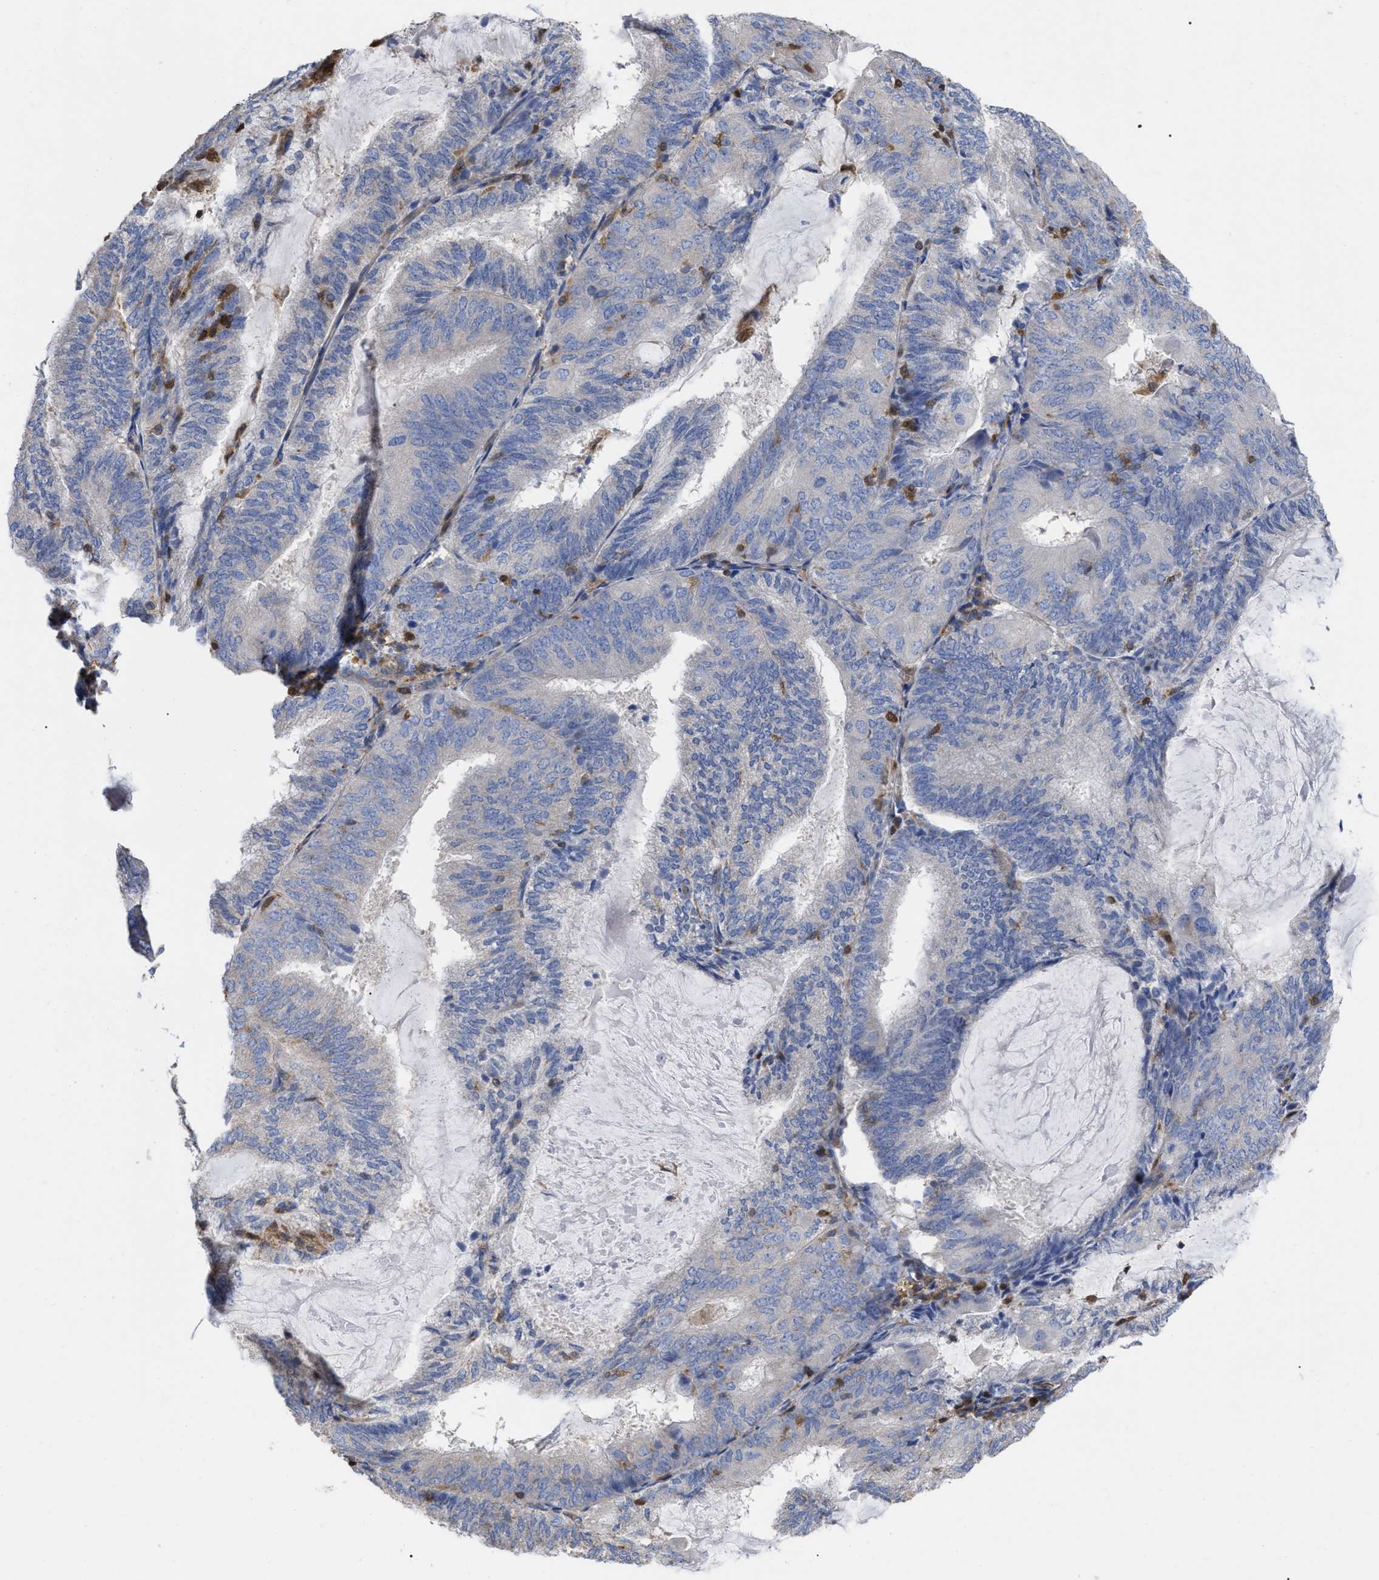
{"staining": {"intensity": "negative", "quantity": "none", "location": "none"}, "tissue": "endometrial cancer", "cell_type": "Tumor cells", "image_type": "cancer", "snomed": [{"axis": "morphology", "description": "Adenocarcinoma, NOS"}, {"axis": "topography", "description": "Endometrium"}], "caption": "This is an immunohistochemistry (IHC) micrograph of endometrial cancer (adenocarcinoma). There is no expression in tumor cells.", "gene": "GIMAP4", "patient": {"sex": "female", "age": 81}}